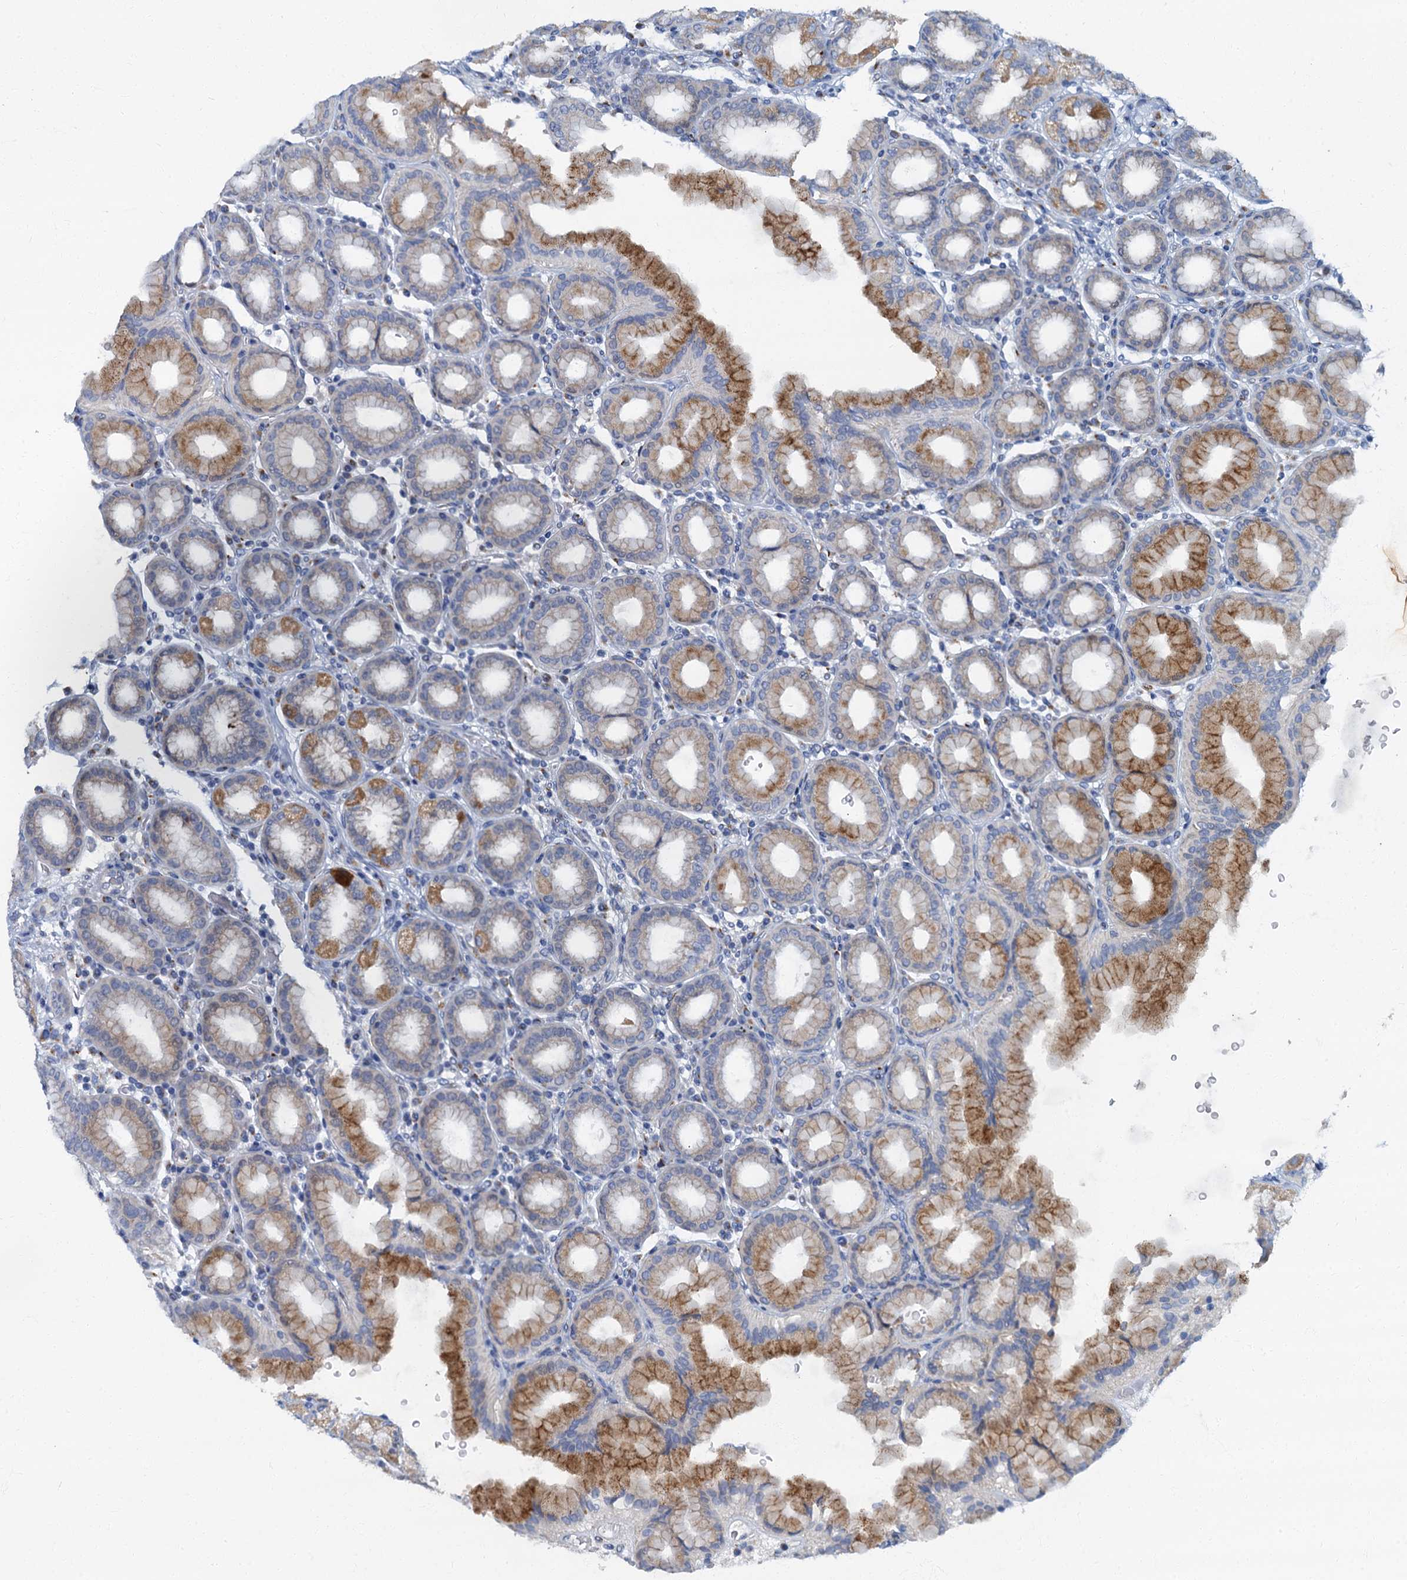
{"staining": {"intensity": "moderate", "quantity": "25%-75%", "location": "cytoplasmic/membranous"}, "tissue": "stomach", "cell_type": "Glandular cells", "image_type": "normal", "snomed": [{"axis": "morphology", "description": "Normal tissue, NOS"}, {"axis": "topography", "description": "Stomach, upper"}], "caption": "The micrograph demonstrates immunohistochemical staining of unremarkable stomach. There is moderate cytoplasmic/membranous positivity is appreciated in about 25%-75% of glandular cells.", "gene": "LYPD3", "patient": {"sex": "male", "age": 68}}